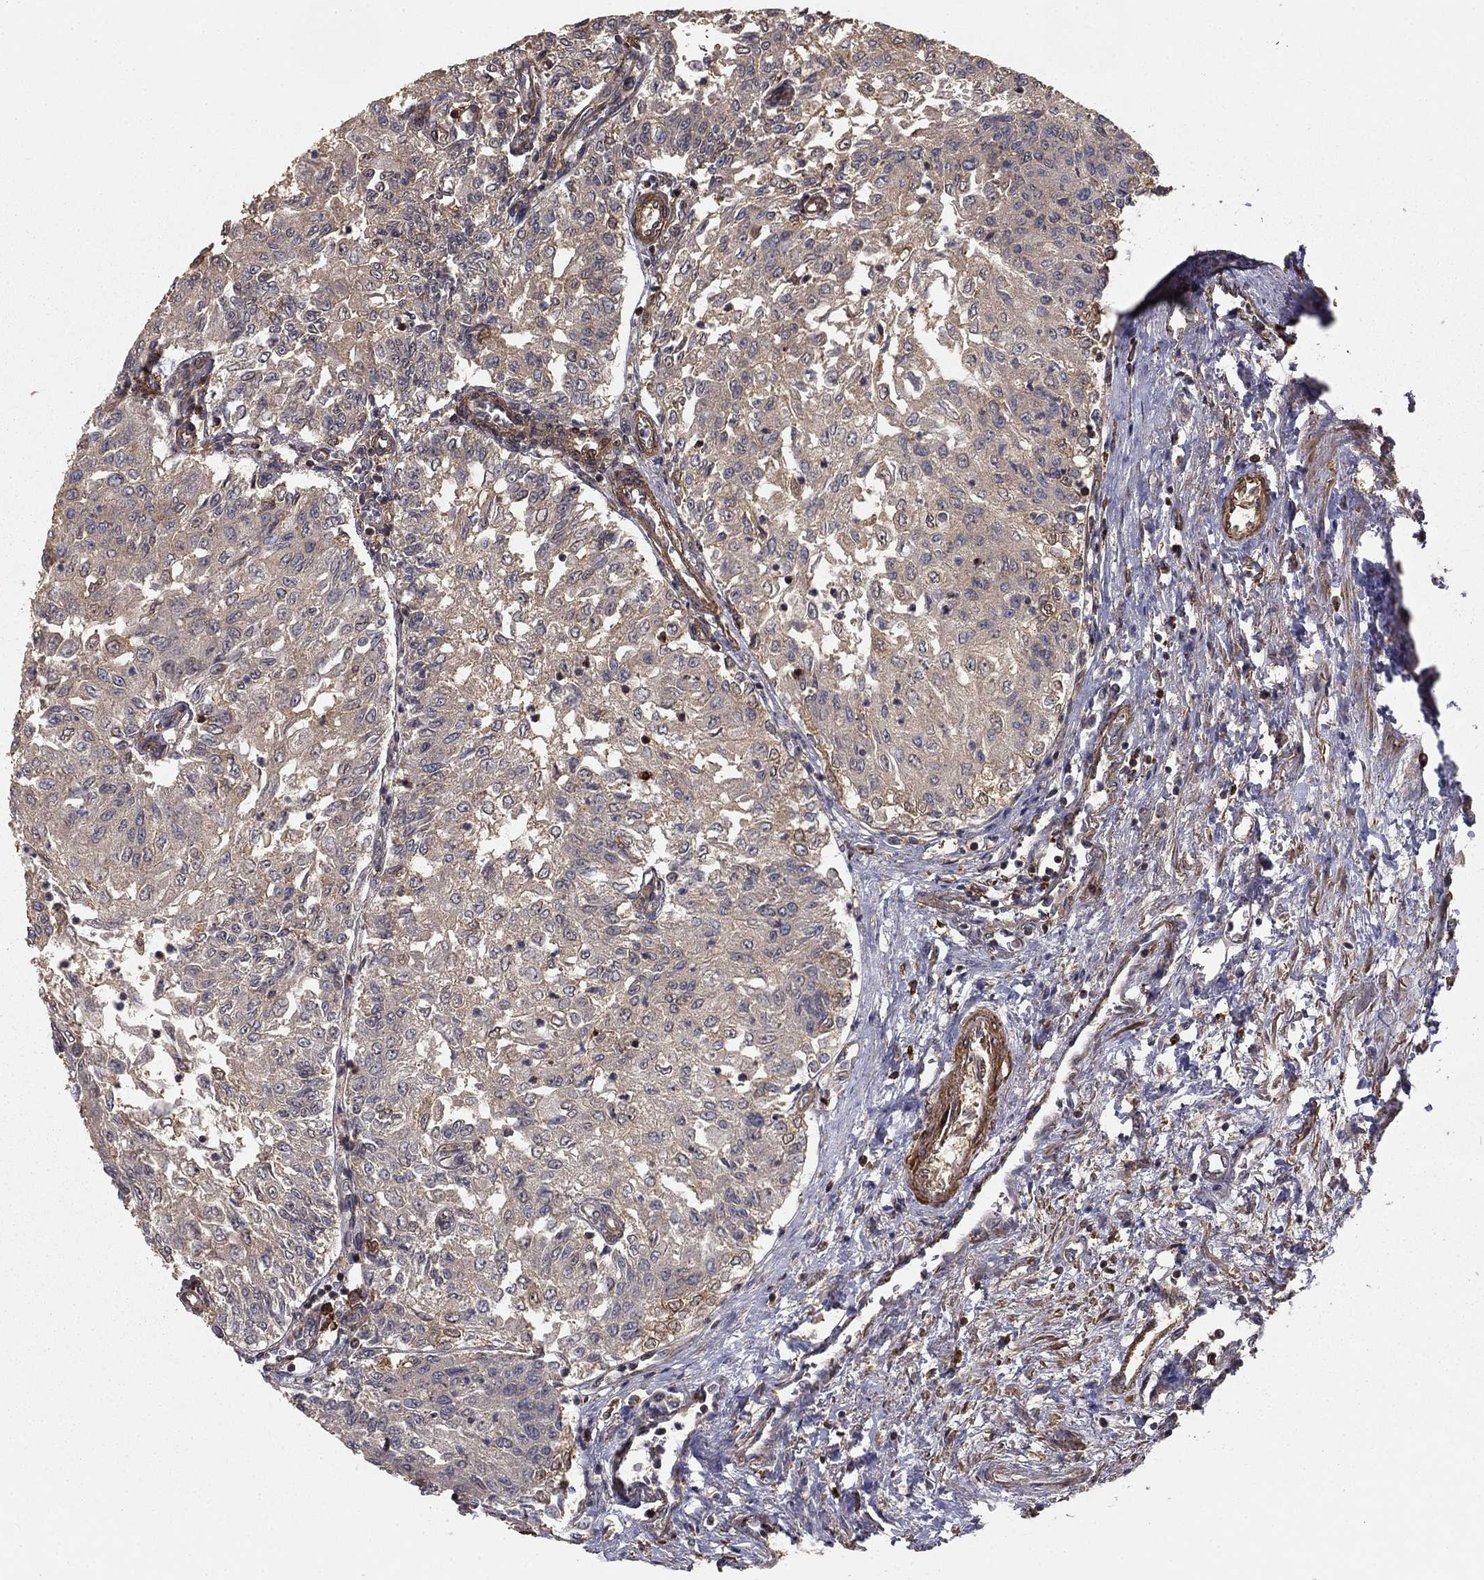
{"staining": {"intensity": "negative", "quantity": "none", "location": "none"}, "tissue": "urothelial cancer", "cell_type": "Tumor cells", "image_type": "cancer", "snomed": [{"axis": "morphology", "description": "Urothelial carcinoma, Low grade"}, {"axis": "topography", "description": "Urinary bladder"}], "caption": "An immunohistochemistry histopathology image of urothelial cancer is shown. There is no staining in tumor cells of urothelial cancer.", "gene": "HABP4", "patient": {"sex": "male", "age": 78}}